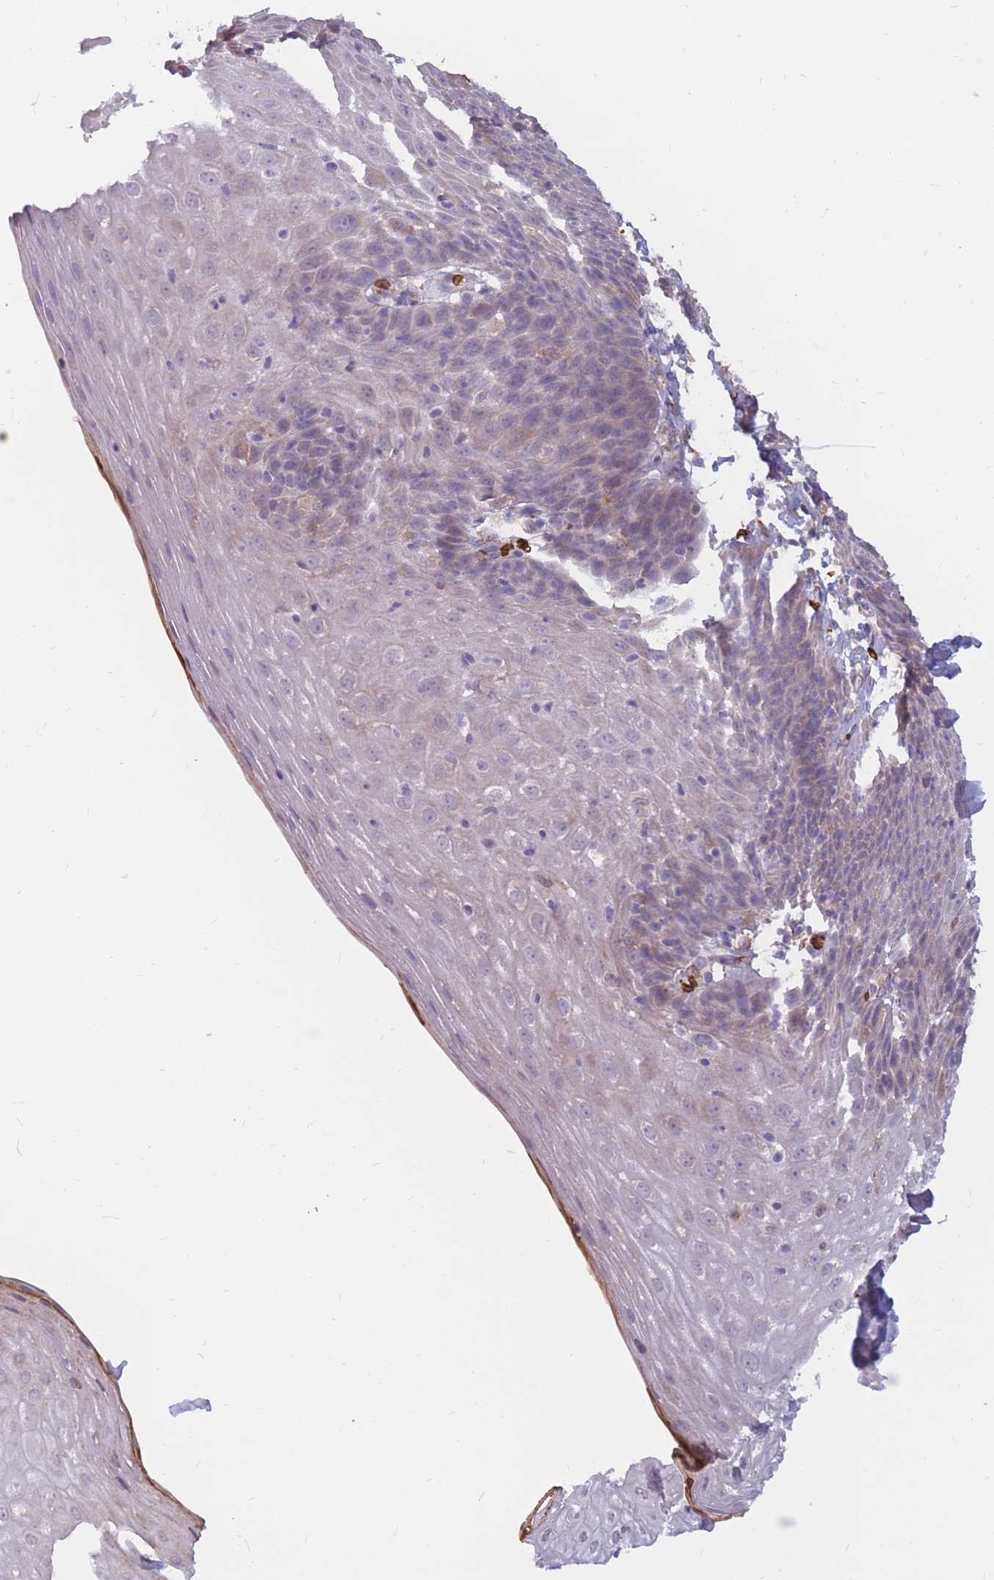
{"staining": {"intensity": "moderate", "quantity": "25%-75%", "location": "cytoplasmic/membranous"}, "tissue": "esophagus", "cell_type": "Squamous epithelial cells", "image_type": "normal", "snomed": [{"axis": "morphology", "description": "Normal tissue, NOS"}, {"axis": "topography", "description": "Esophagus"}], "caption": "Immunohistochemical staining of benign human esophagus exhibits moderate cytoplasmic/membranous protein staining in about 25%-75% of squamous epithelial cells. The protein is shown in brown color, while the nuclei are stained blue.", "gene": "ATP10D", "patient": {"sex": "female", "age": 61}}